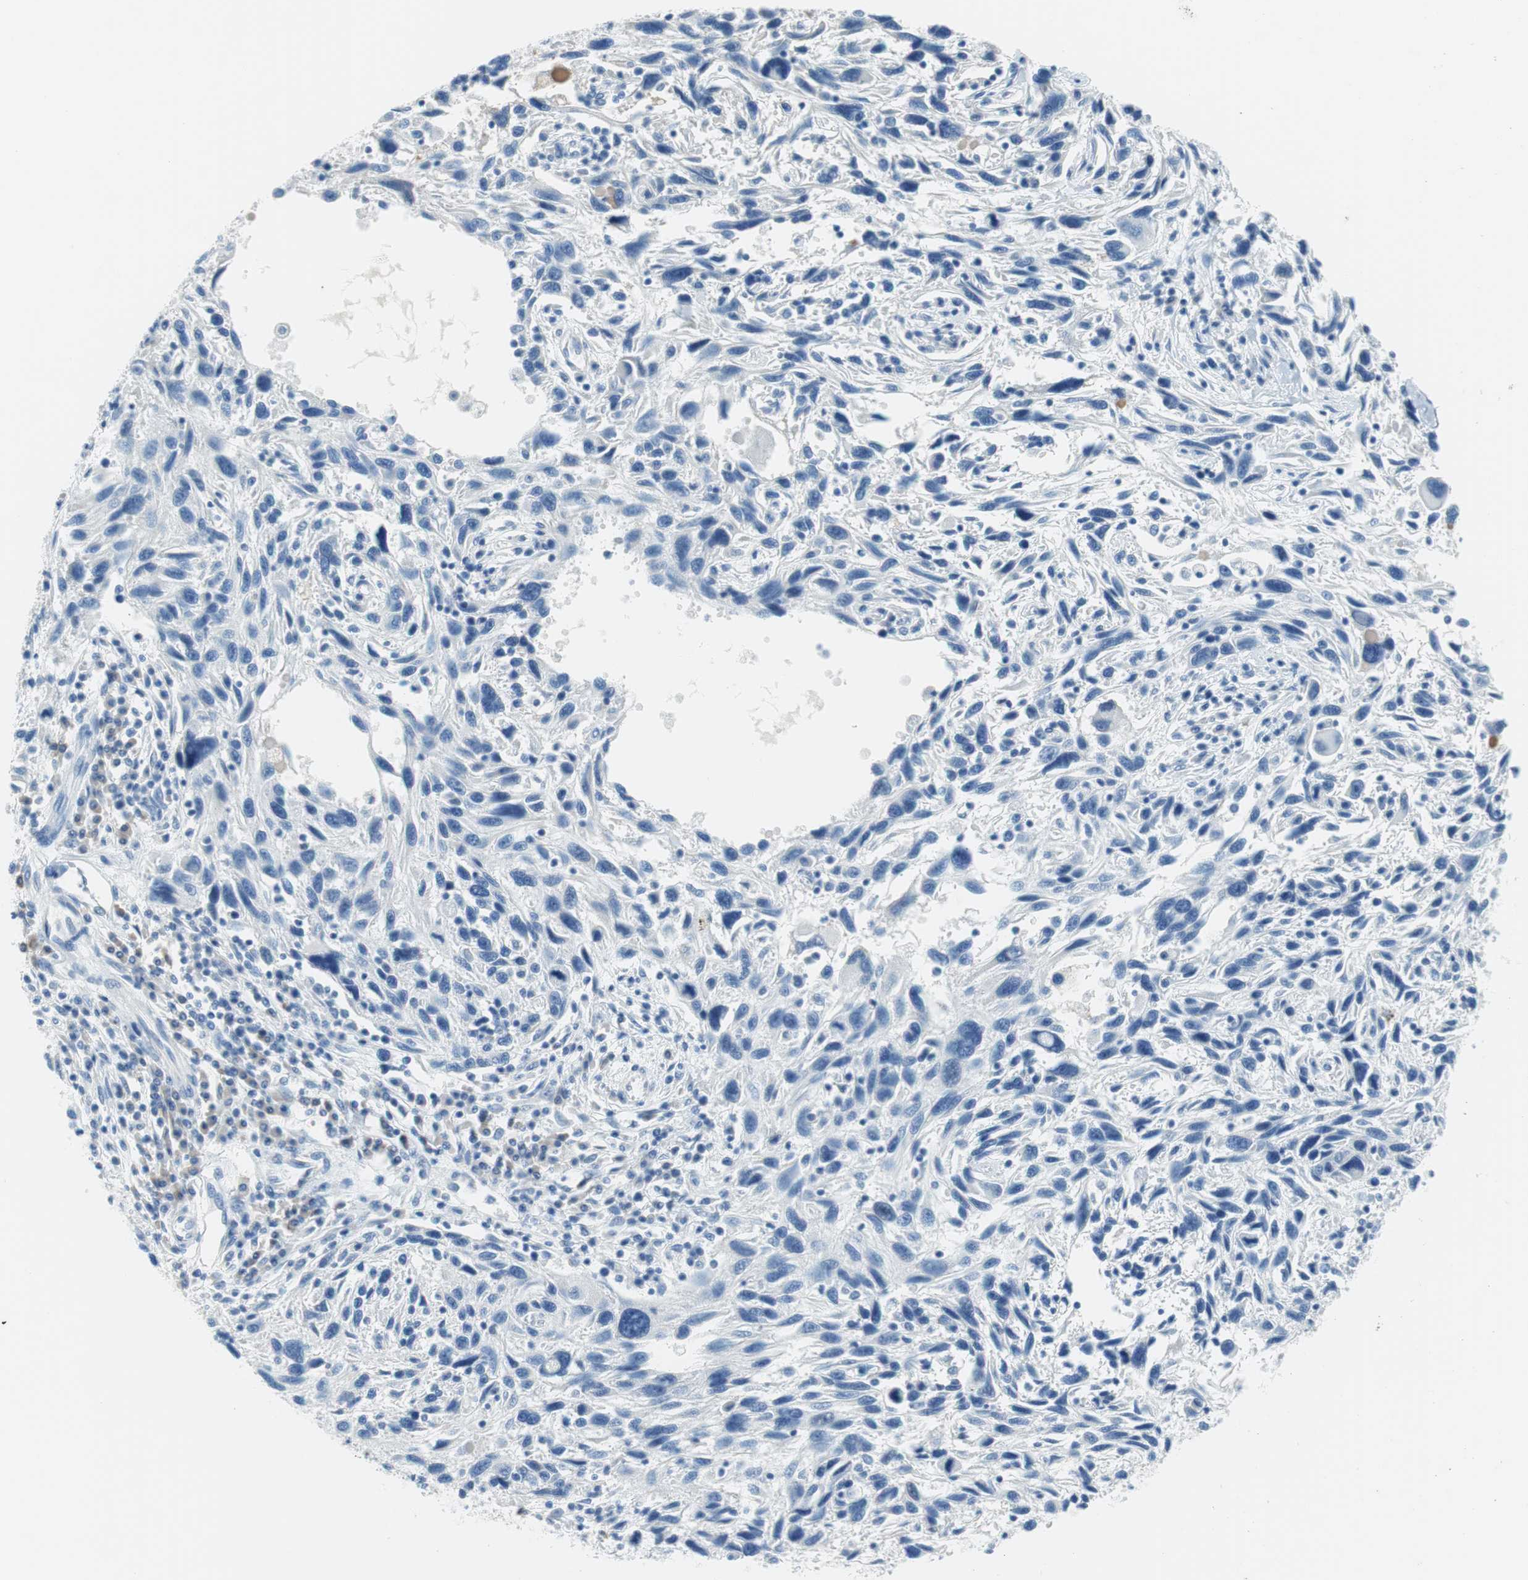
{"staining": {"intensity": "negative", "quantity": "none", "location": "none"}, "tissue": "melanoma", "cell_type": "Tumor cells", "image_type": "cancer", "snomed": [{"axis": "morphology", "description": "Malignant melanoma, NOS"}, {"axis": "topography", "description": "Skin"}], "caption": "A photomicrograph of human malignant melanoma is negative for staining in tumor cells.", "gene": "MYH1", "patient": {"sex": "male", "age": 53}}